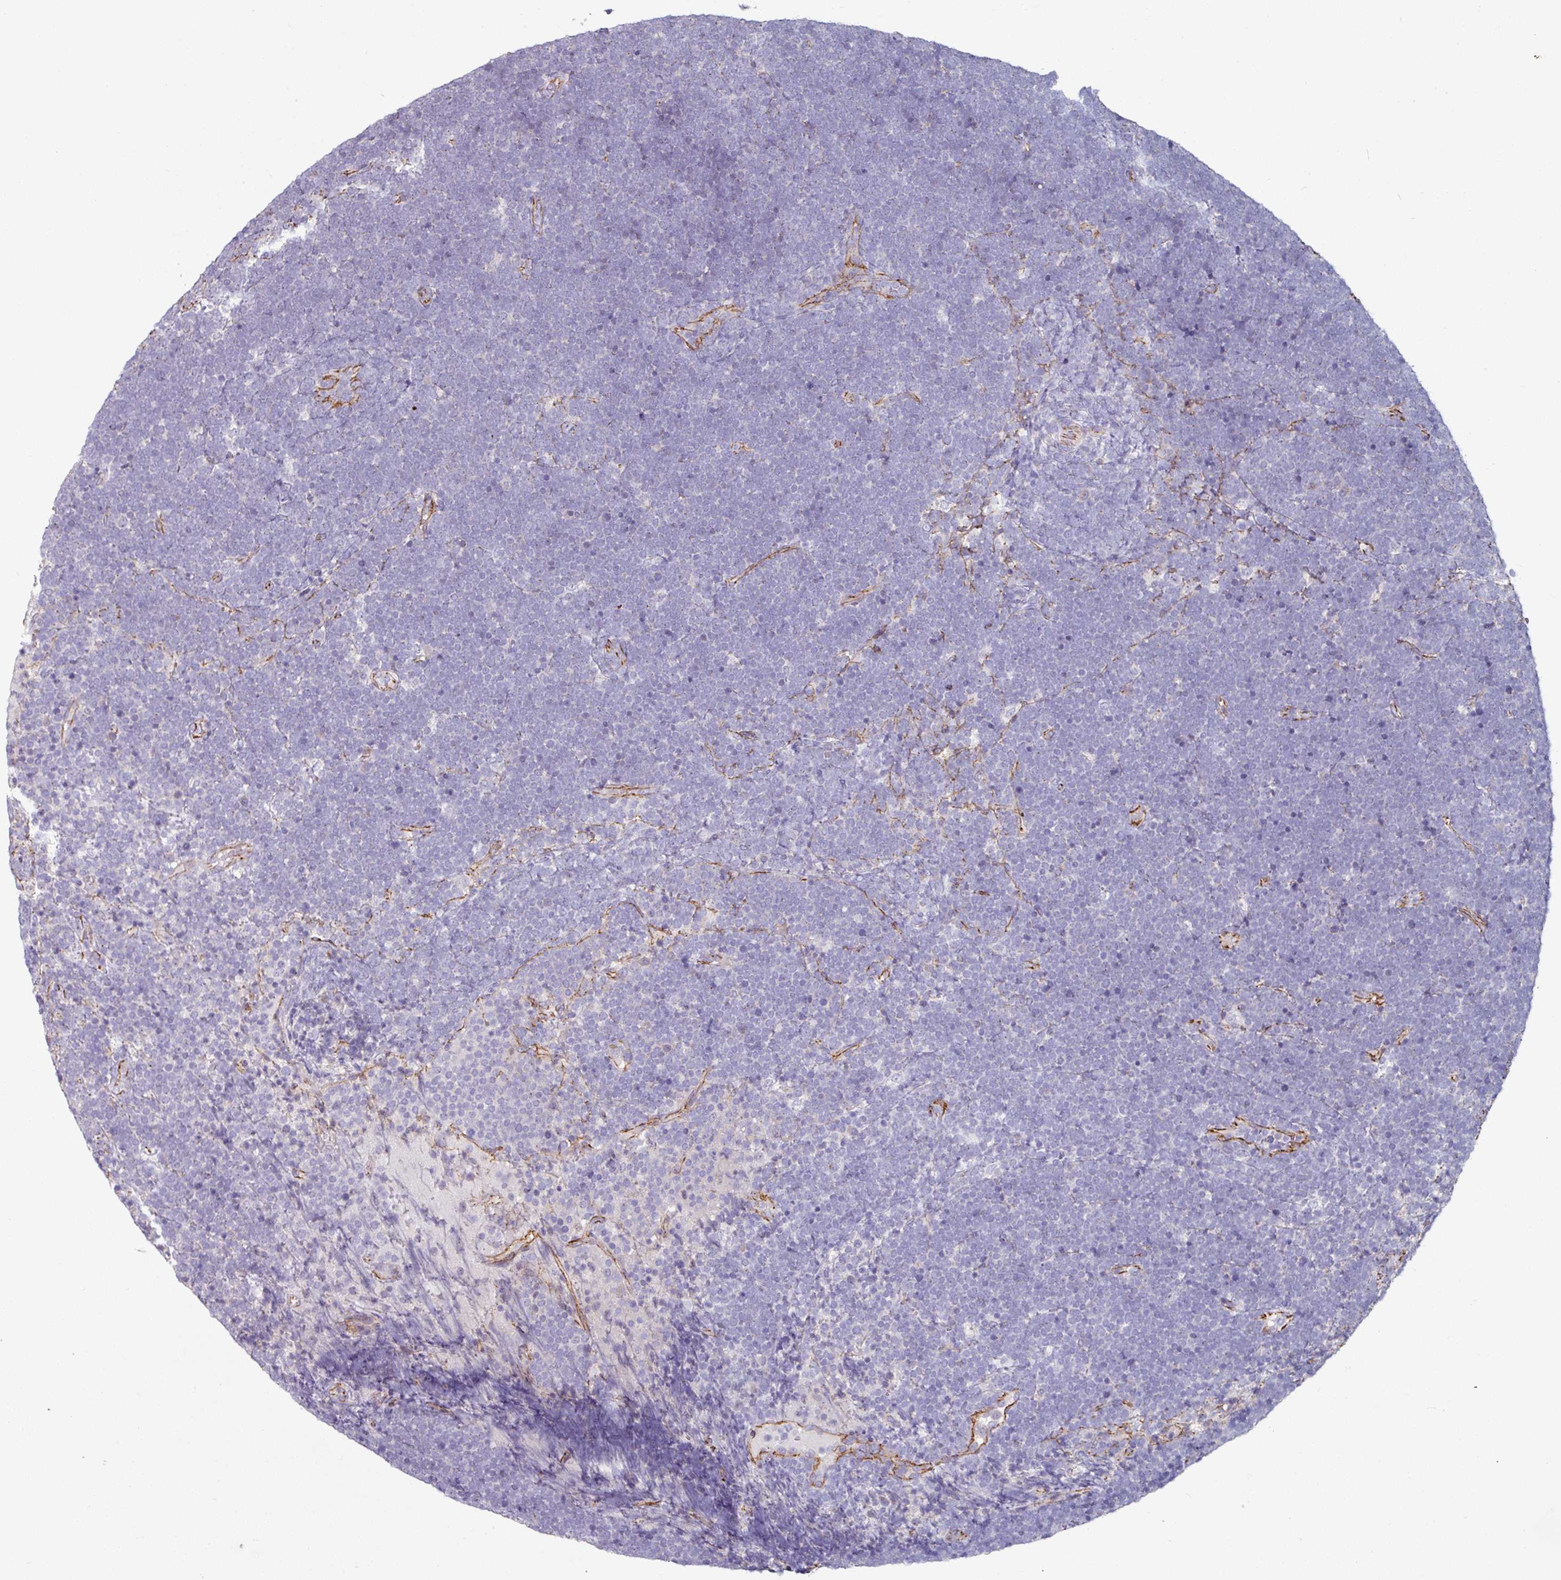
{"staining": {"intensity": "negative", "quantity": "none", "location": "none"}, "tissue": "lymphoma", "cell_type": "Tumor cells", "image_type": "cancer", "snomed": [{"axis": "morphology", "description": "Malignant lymphoma, non-Hodgkin's type, High grade"}, {"axis": "topography", "description": "Lymph node"}], "caption": "DAB (3,3'-diaminobenzidine) immunohistochemical staining of human lymphoma exhibits no significant expression in tumor cells.", "gene": "JUP", "patient": {"sex": "male", "age": 13}}